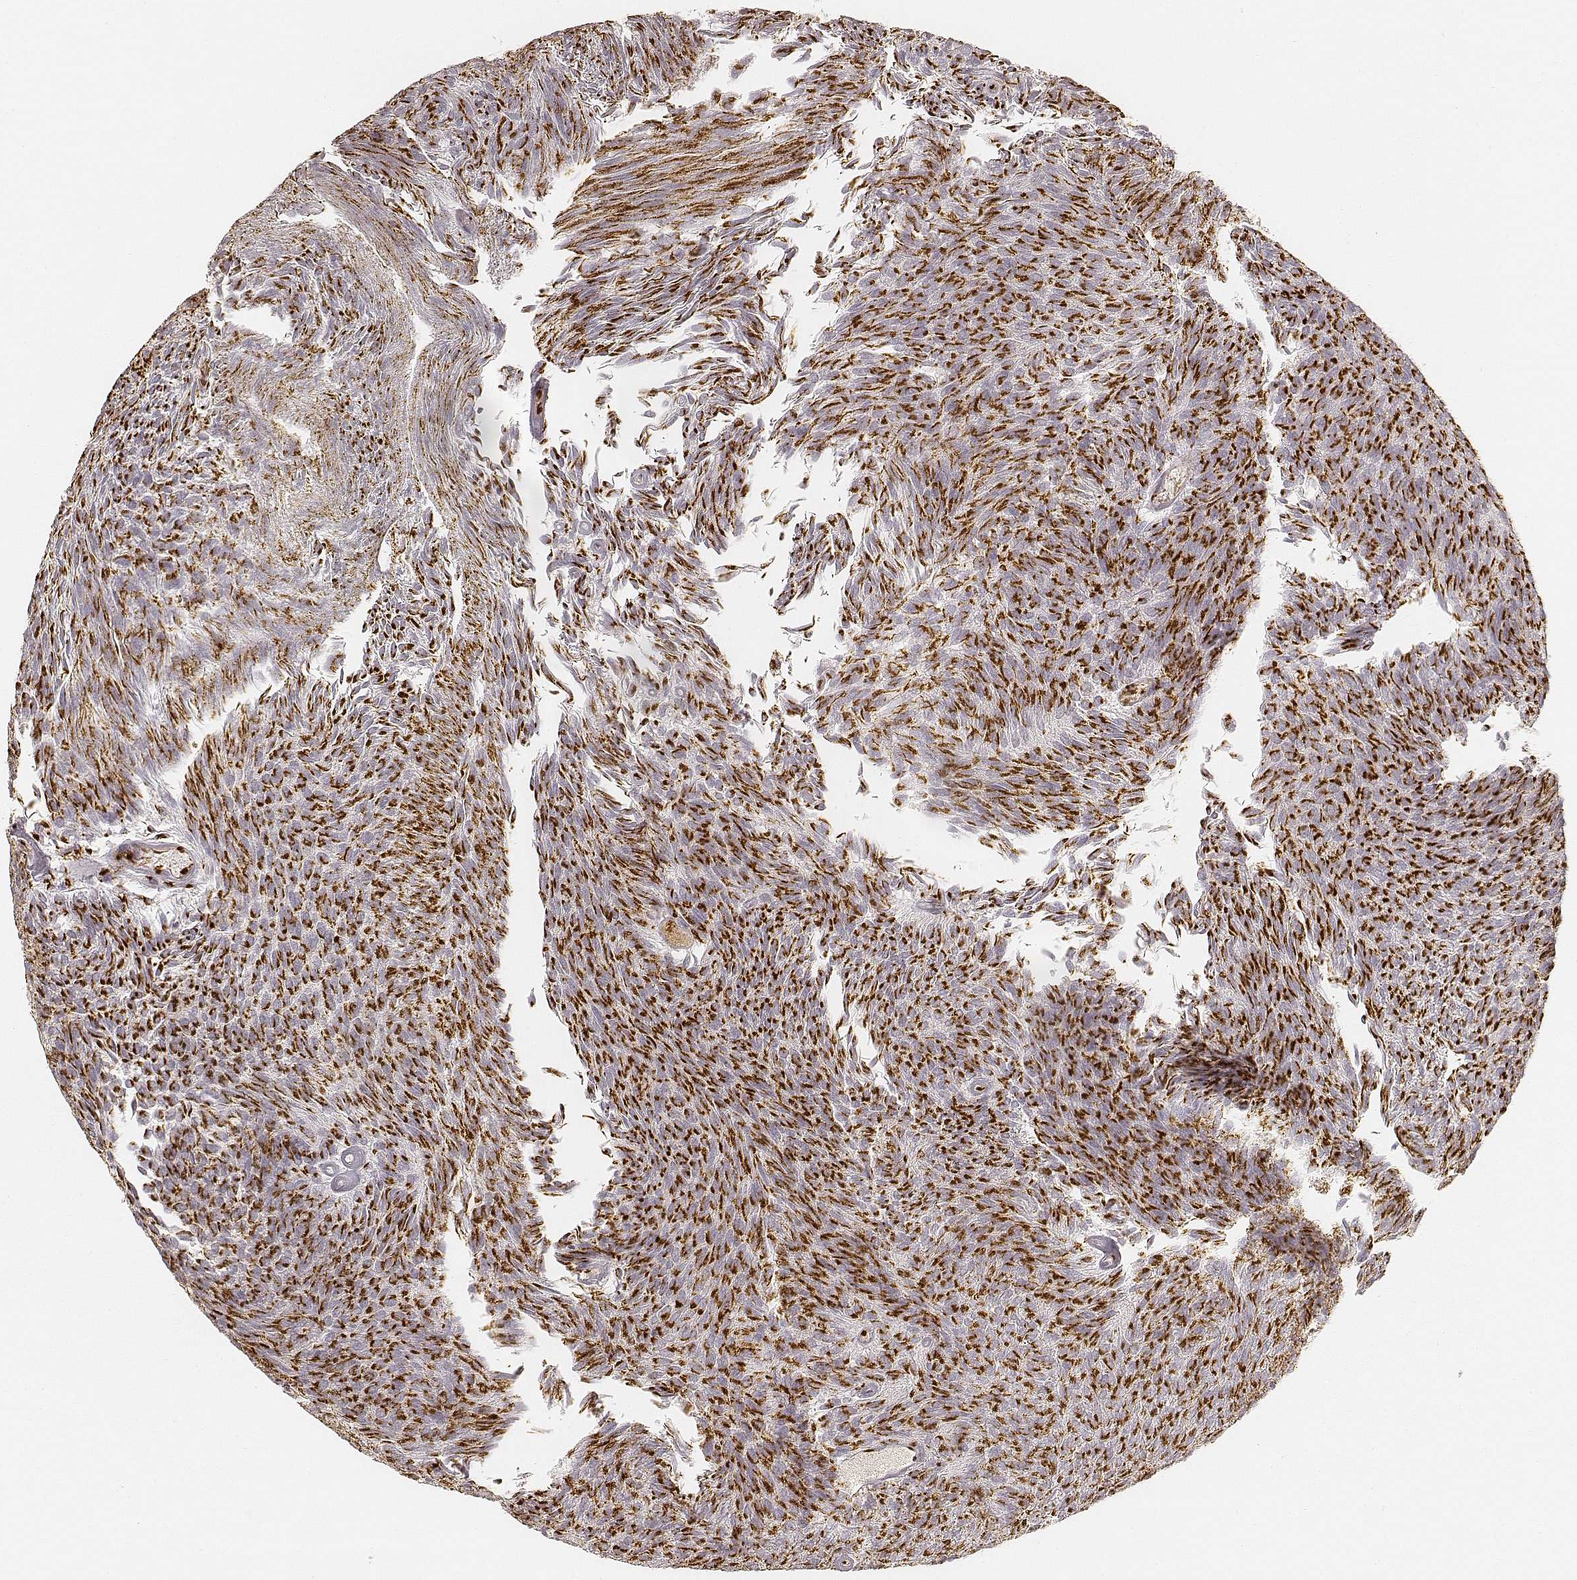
{"staining": {"intensity": "strong", "quantity": ">75%", "location": "cytoplasmic/membranous"}, "tissue": "urothelial cancer", "cell_type": "Tumor cells", "image_type": "cancer", "snomed": [{"axis": "morphology", "description": "Urothelial carcinoma, Low grade"}, {"axis": "topography", "description": "Urinary bladder"}], "caption": "Brown immunohistochemical staining in urothelial carcinoma (low-grade) shows strong cytoplasmic/membranous expression in about >75% of tumor cells.", "gene": "GORASP2", "patient": {"sex": "male", "age": 77}}